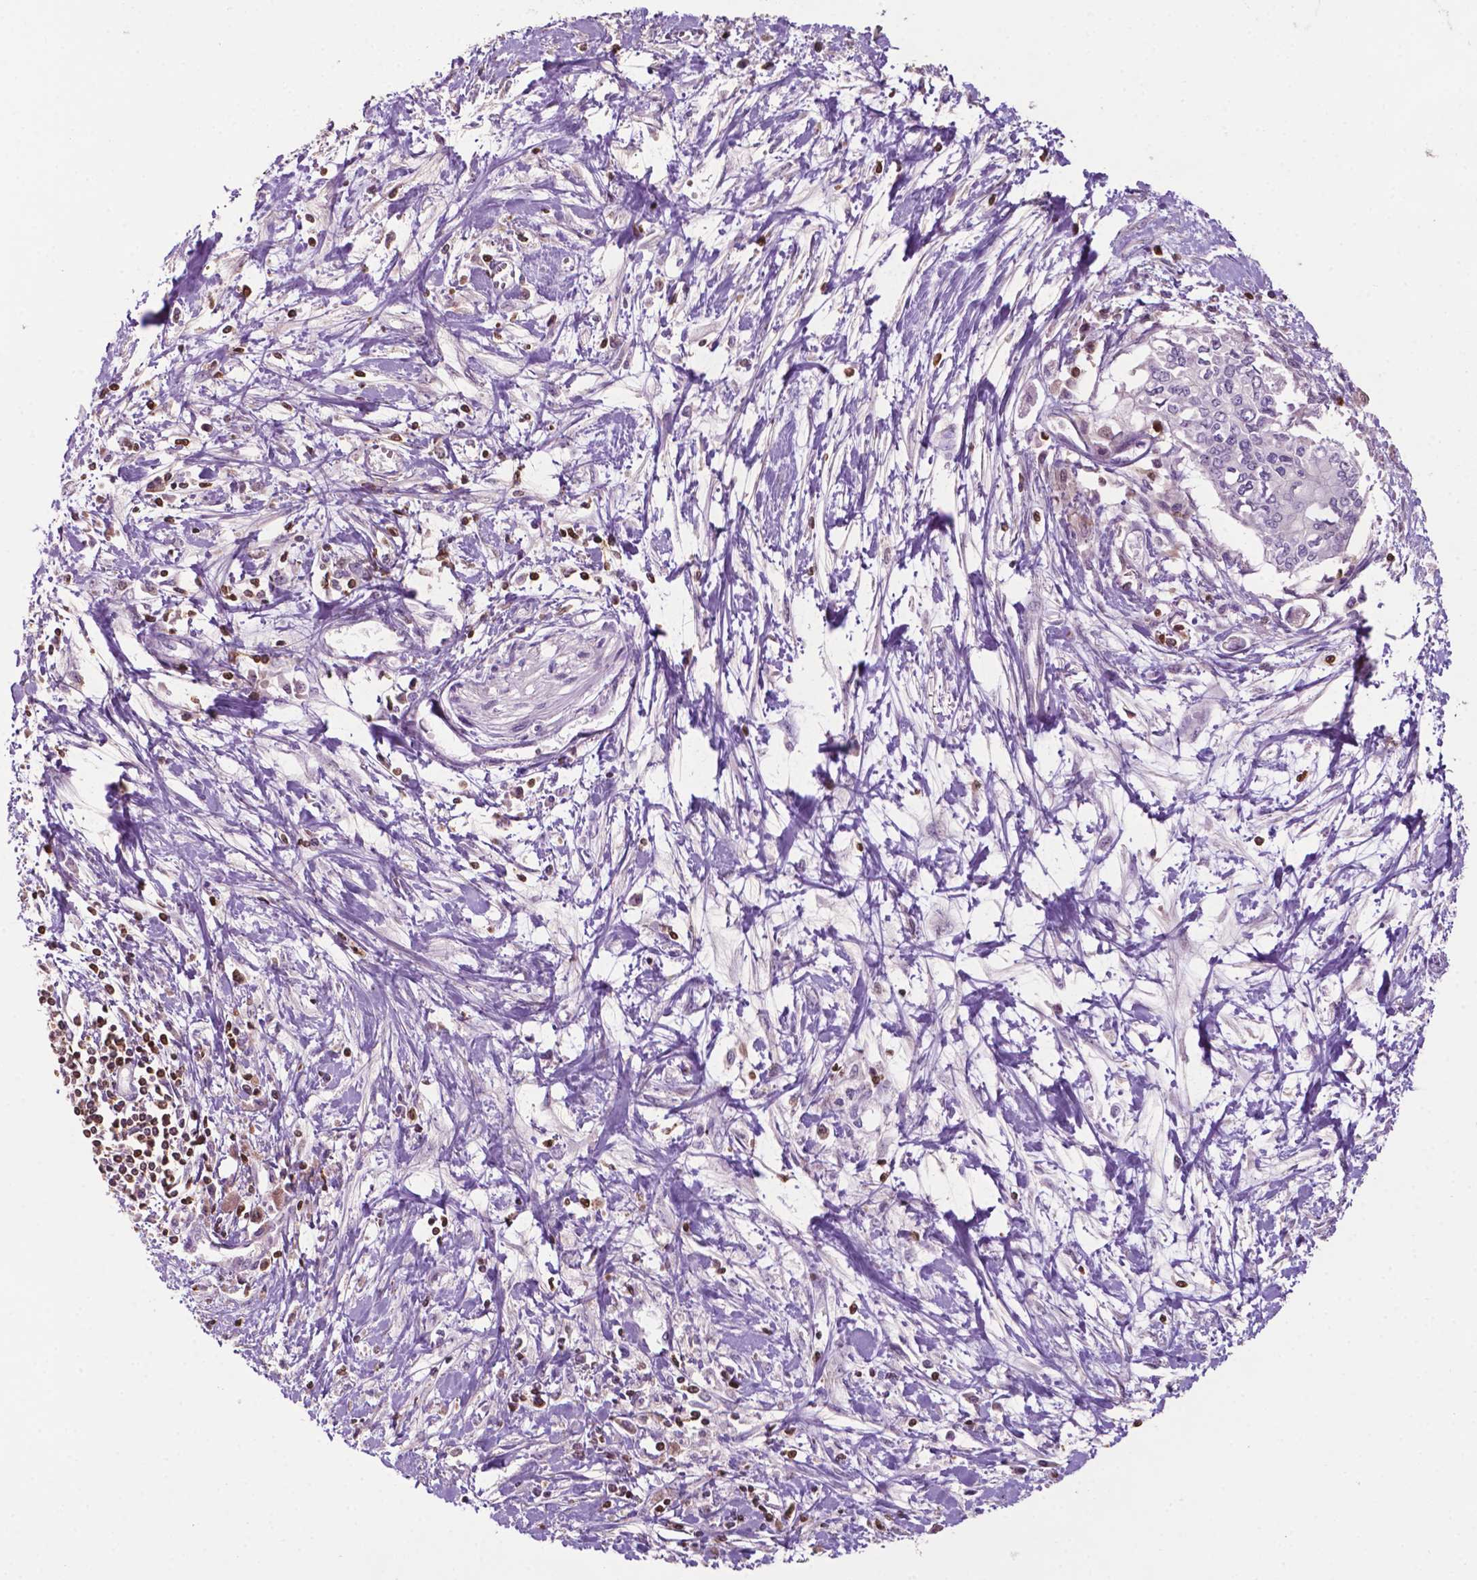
{"staining": {"intensity": "negative", "quantity": "none", "location": "none"}, "tissue": "pancreatic cancer", "cell_type": "Tumor cells", "image_type": "cancer", "snomed": [{"axis": "morphology", "description": "Adenocarcinoma, NOS"}, {"axis": "topography", "description": "Pancreas"}], "caption": "An immunohistochemistry (IHC) micrograph of pancreatic adenocarcinoma is shown. There is no staining in tumor cells of pancreatic adenocarcinoma. Nuclei are stained in blue.", "gene": "TBC1D10C", "patient": {"sex": "female", "age": 61}}